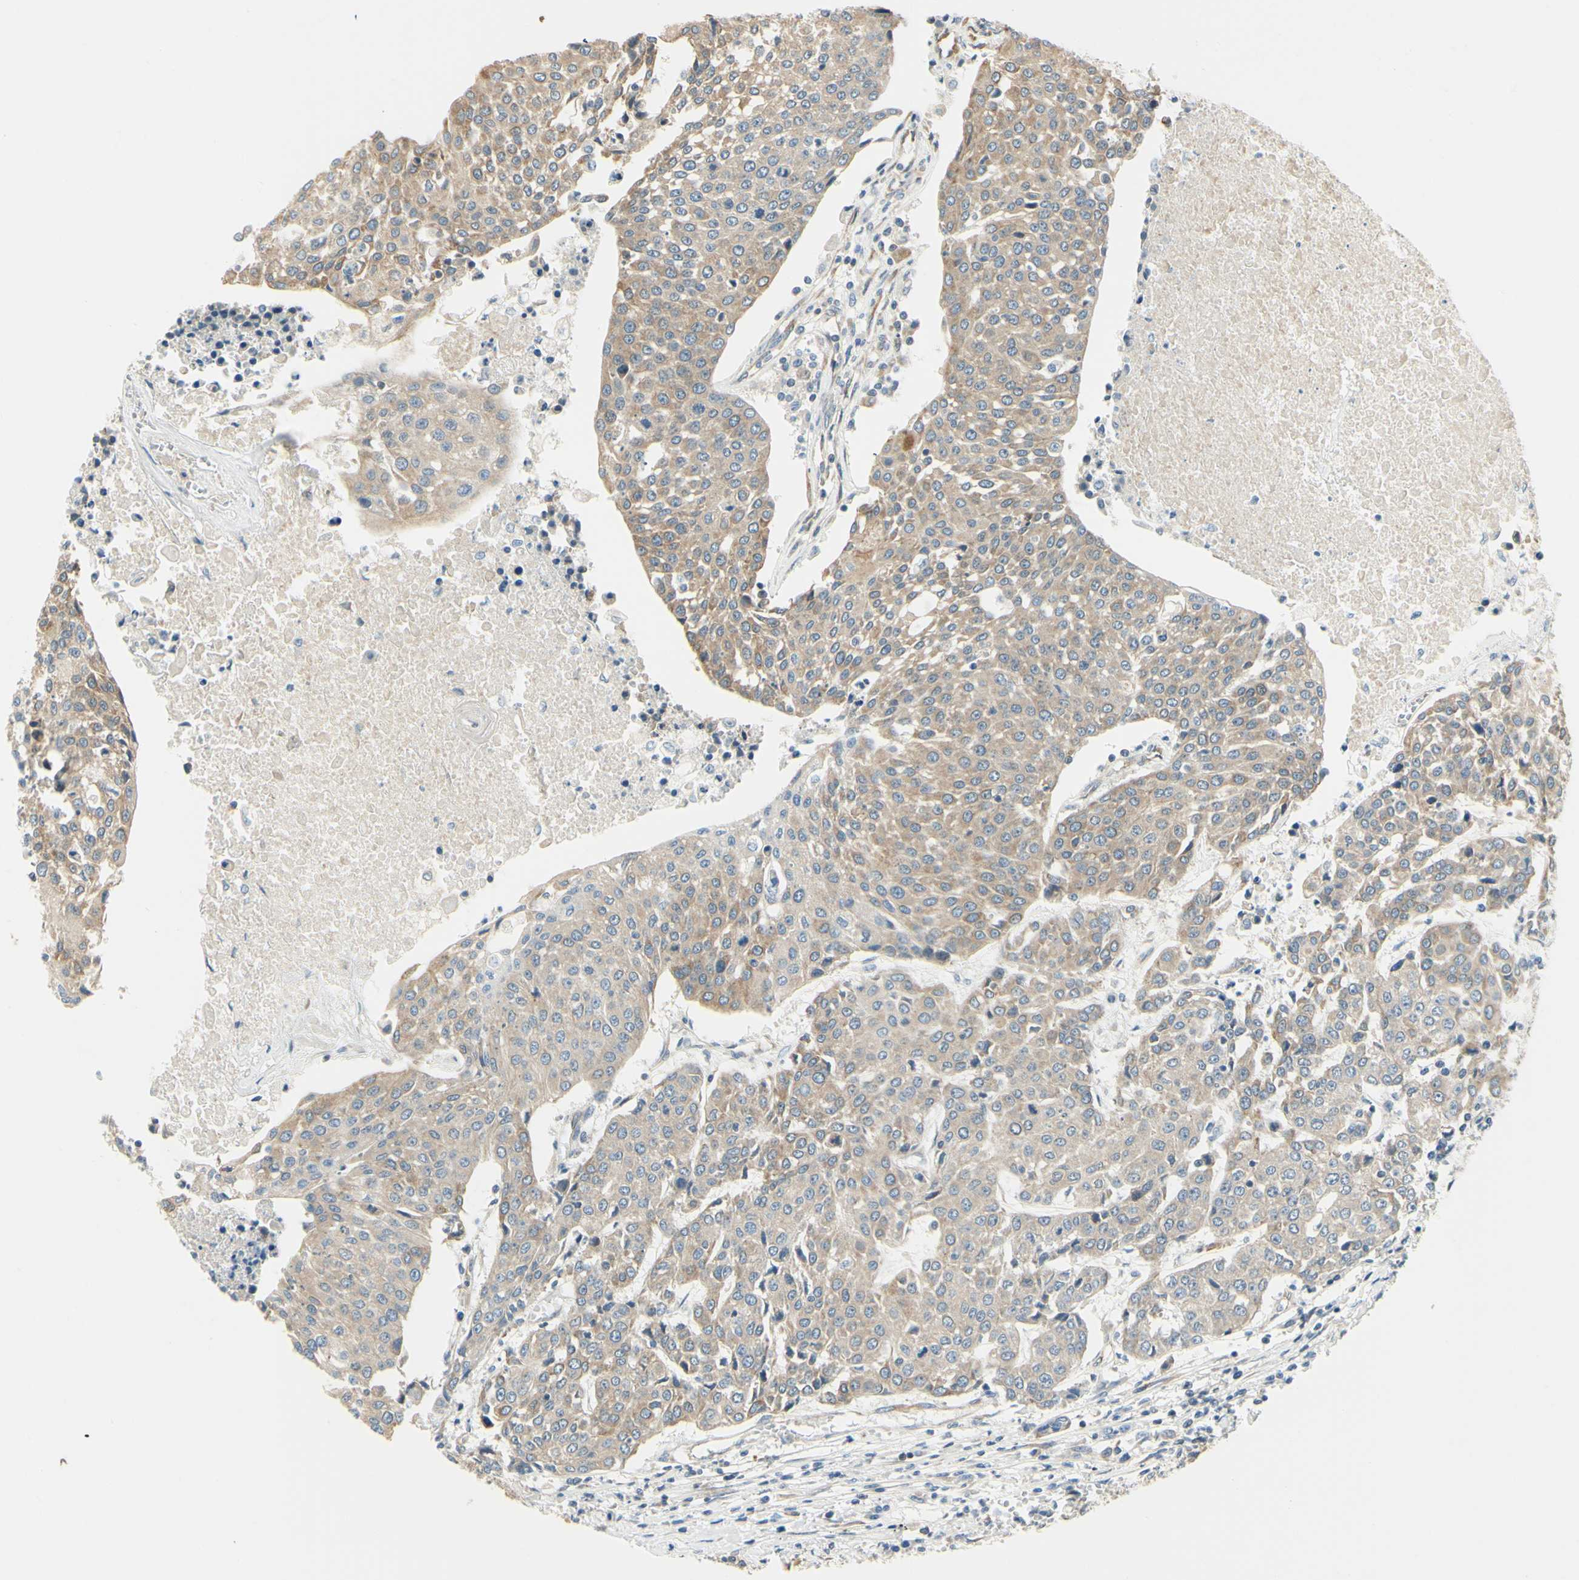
{"staining": {"intensity": "weak", "quantity": ">75%", "location": "cytoplasmic/membranous"}, "tissue": "urothelial cancer", "cell_type": "Tumor cells", "image_type": "cancer", "snomed": [{"axis": "morphology", "description": "Urothelial carcinoma, High grade"}, {"axis": "topography", "description": "Urinary bladder"}], "caption": "Immunohistochemistry histopathology image of neoplastic tissue: human high-grade urothelial carcinoma stained using immunohistochemistry reveals low levels of weak protein expression localized specifically in the cytoplasmic/membranous of tumor cells, appearing as a cytoplasmic/membranous brown color.", "gene": "IGDCC4", "patient": {"sex": "female", "age": 85}}